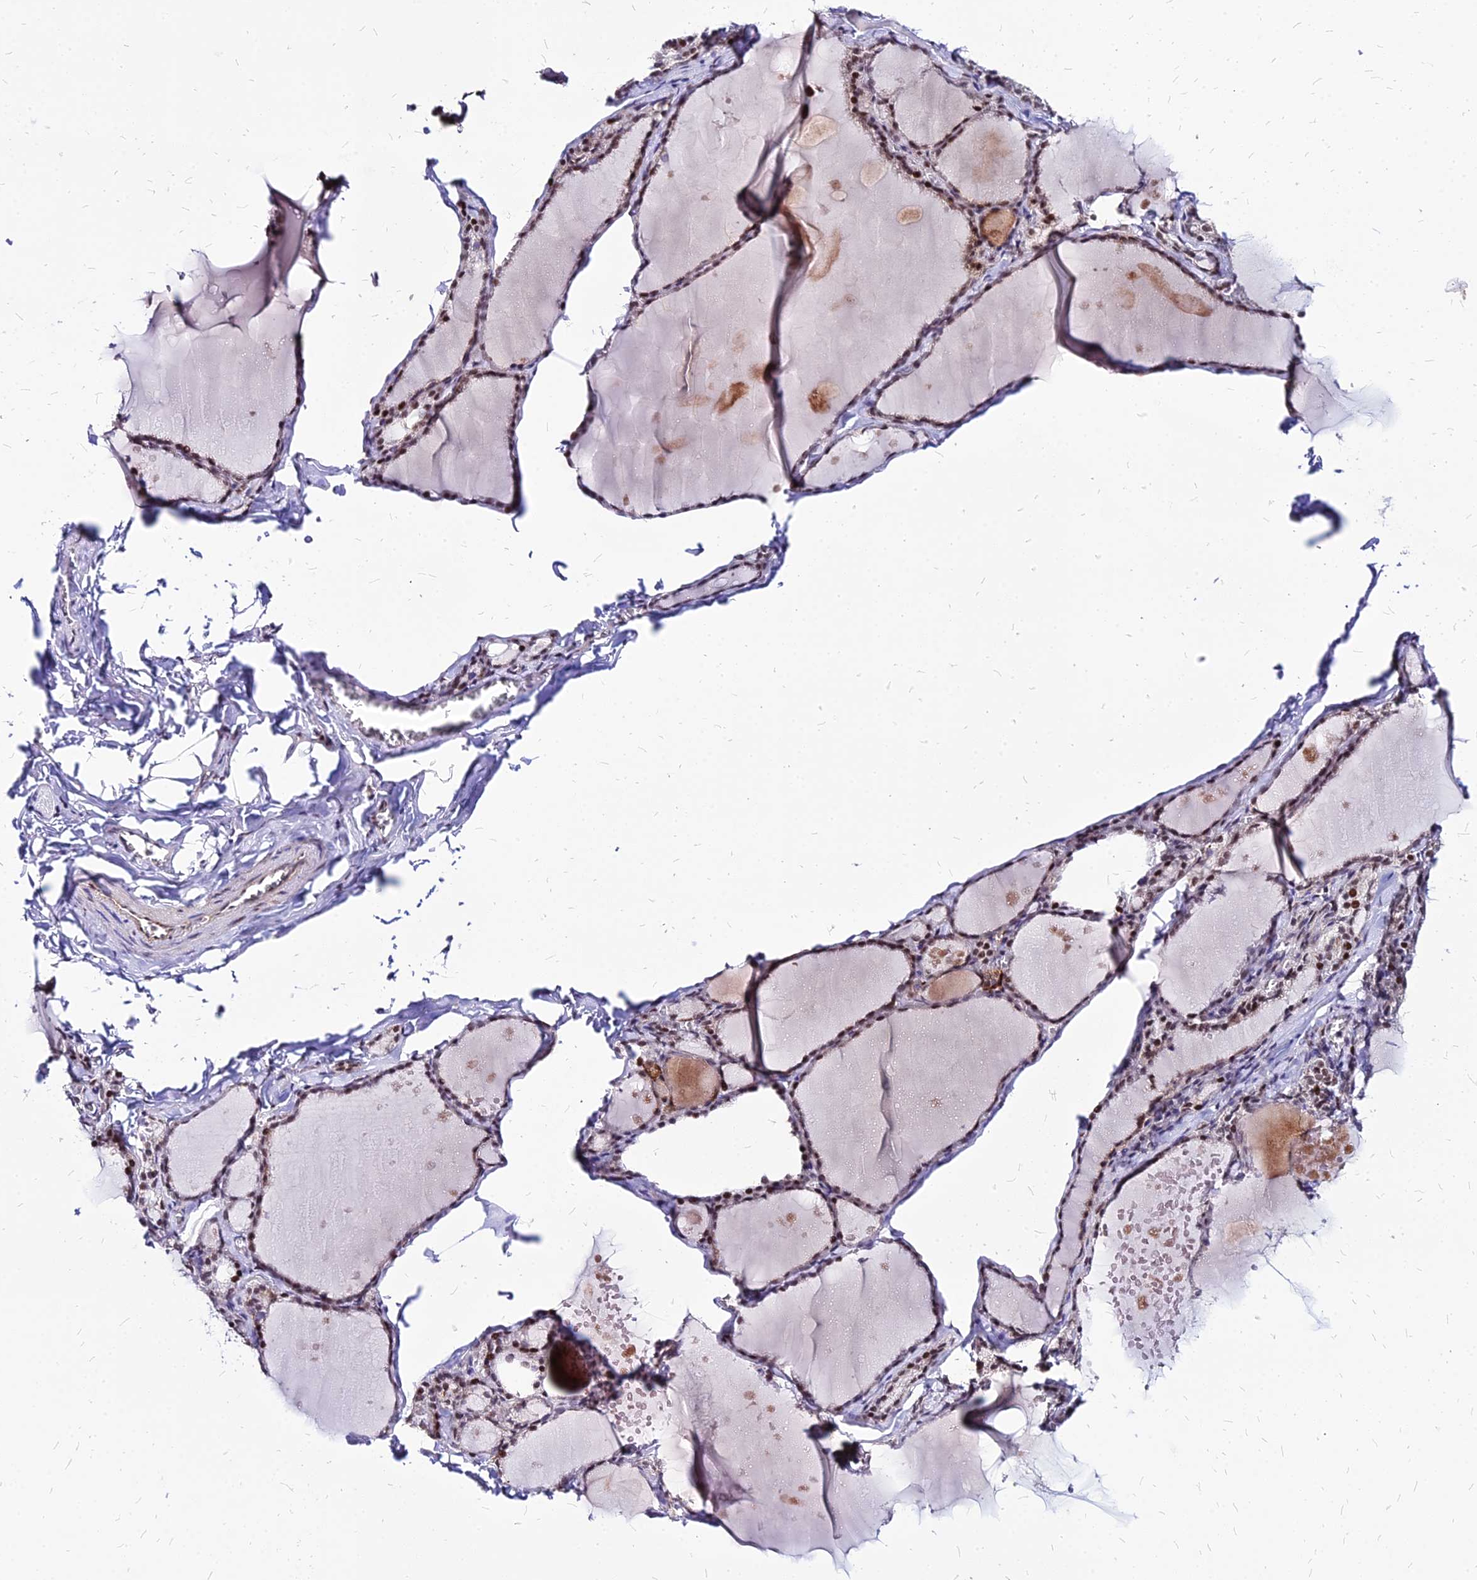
{"staining": {"intensity": "moderate", "quantity": ">75%", "location": "nuclear"}, "tissue": "thyroid gland", "cell_type": "Glandular cells", "image_type": "normal", "snomed": [{"axis": "morphology", "description": "Normal tissue, NOS"}, {"axis": "topography", "description": "Thyroid gland"}], "caption": "Immunohistochemistry (IHC) histopathology image of normal thyroid gland: thyroid gland stained using immunohistochemistry exhibits medium levels of moderate protein expression localized specifically in the nuclear of glandular cells, appearing as a nuclear brown color.", "gene": "FDX2", "patient": {"sex": "male", "age": 56}}